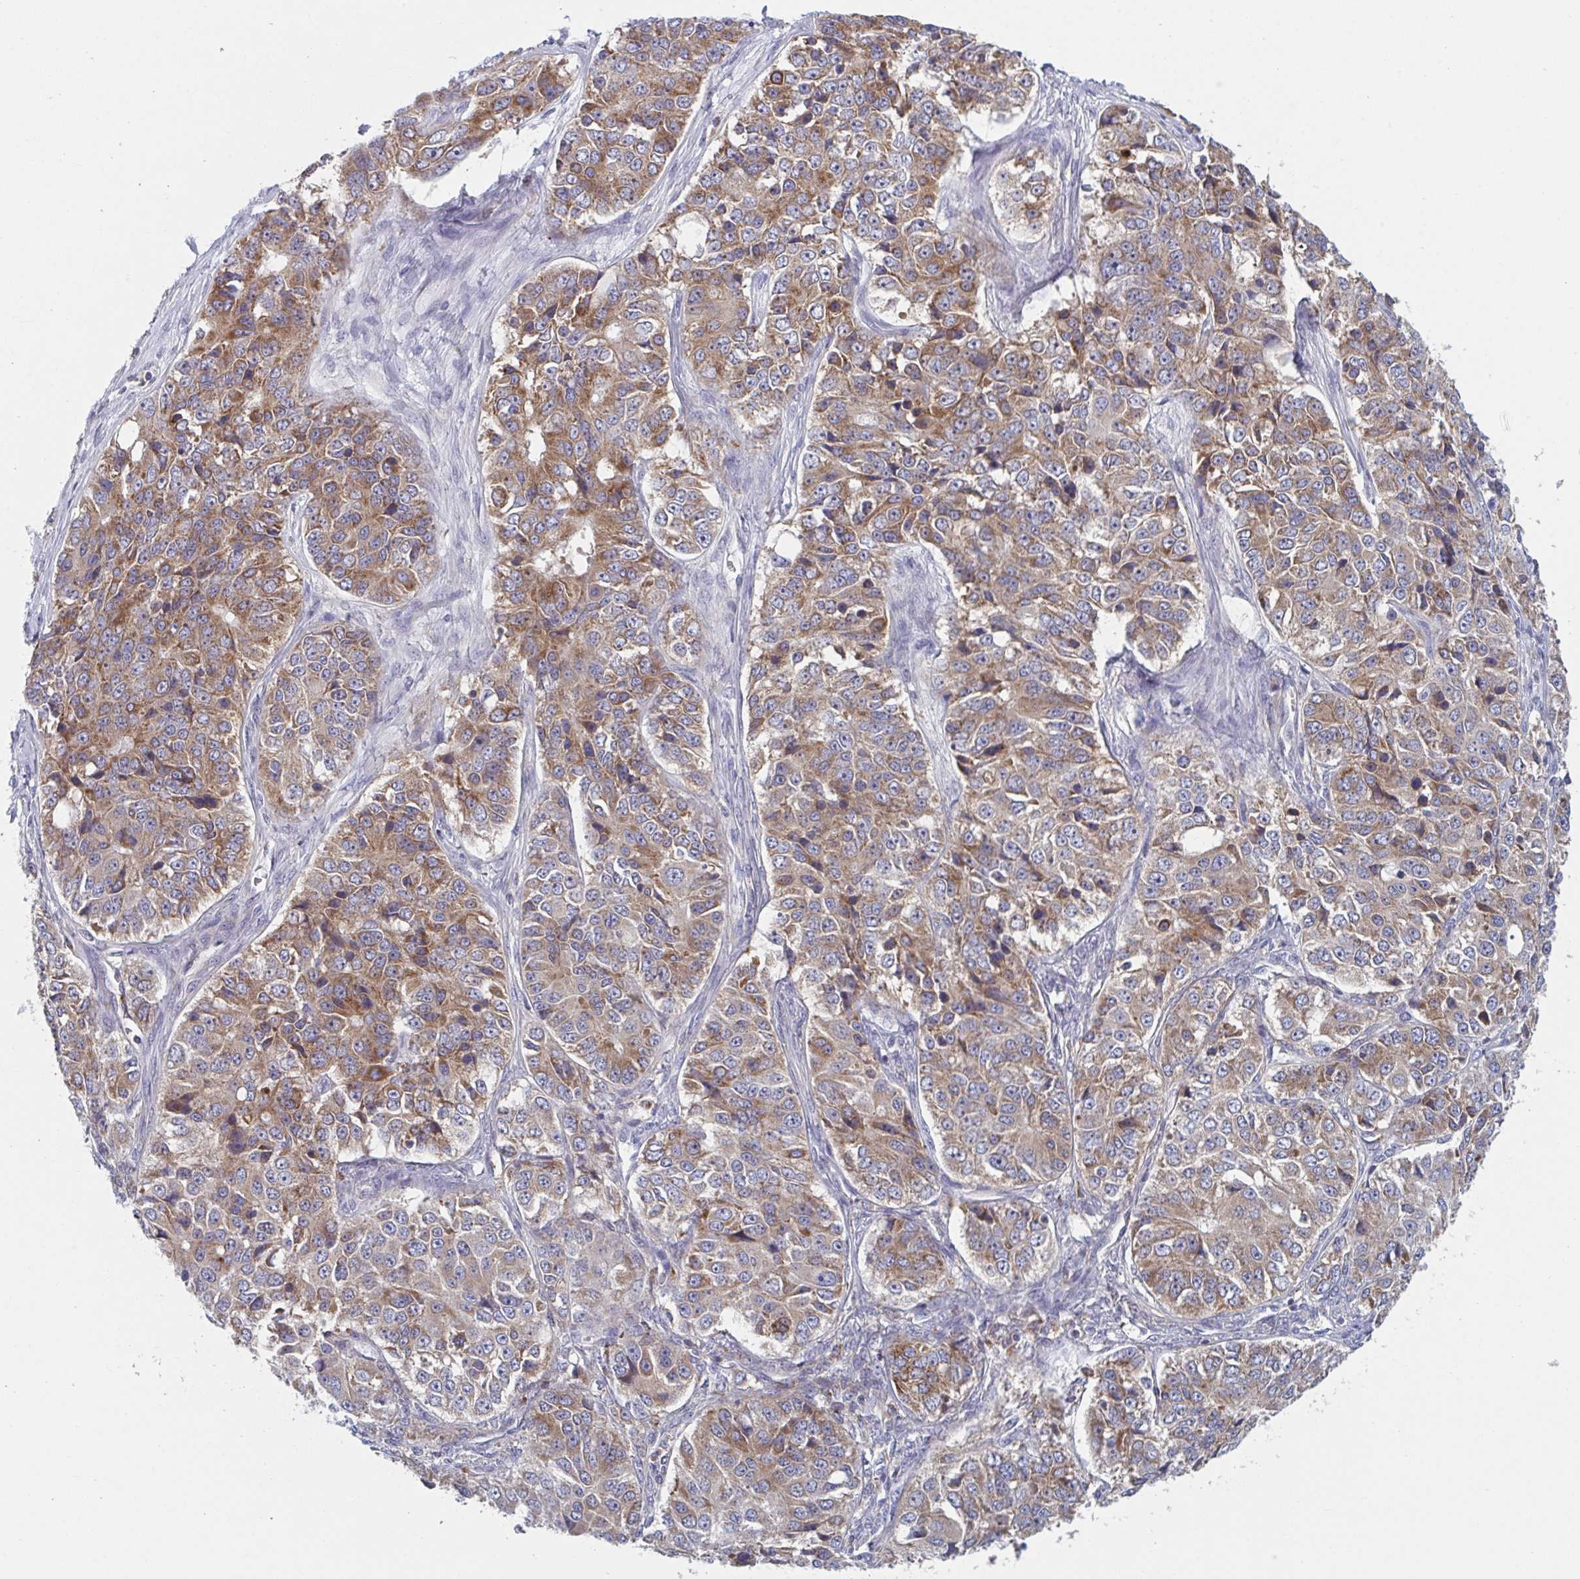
{"staining": {"intensity": "moderate", "quantity": ">75%", "location": "cytoplasmic/membranous"}, "tissue": "ovarian cancer", "cell_type": "Tumor cells", "image_type": "cancer", "snomed": [{"axis": "morphology", "description": "Carcinoma, endometroid"}, {"axis": "topography", "description": "Ovary"}], "caption": "Ovarian cancer (endometroid carcinoma) stained with DAB immunohistochemistry exhibits medium levels of moderate cytoplasmic/membranous positivity in about >75% of tumor cells.", "gene": "NIPSNAP1", "patient": {"sex": "female", "age": 51}}